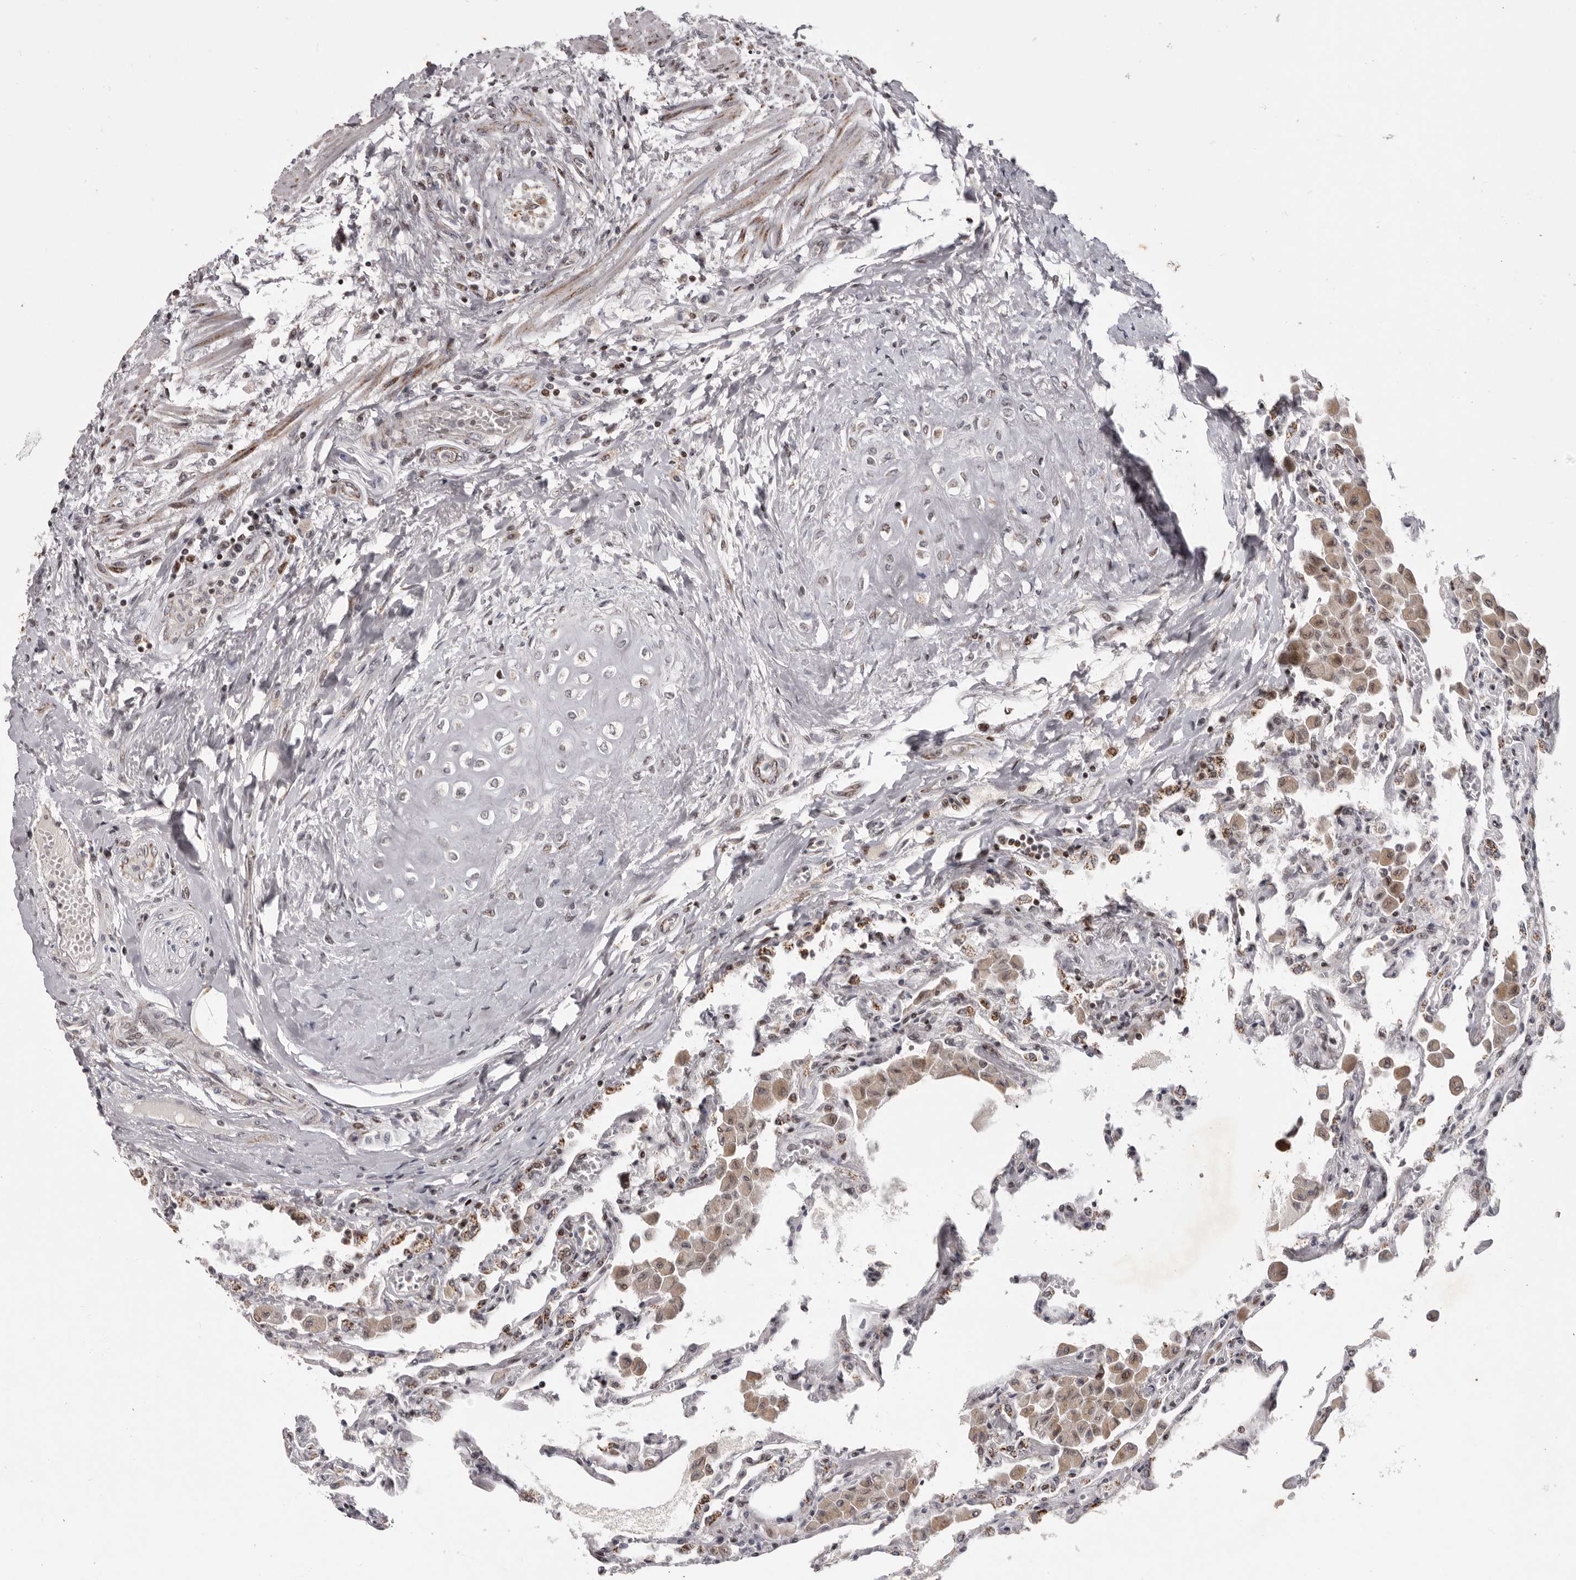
{"staining": {"intensity": "moderate", "quantity": "<25%", "location": "cytoplasmic/membranous,nuclear"}, "tissue": "lung", "cell_type": "Alveolar cells", "image_type": "normal", "snomed": [{"axis": "morphology", "description": "Normal tissue, NOS"}, {"axis": "topography", "description": "Bronchus"}, {"axis": "topography", "description": "Lung"}], "caption": "Protein staining of normal lung shows moderate cytoplasmic/membranous,nuclear expression in about <25% of alveolar cells. Nuclei are stained in blue.", "gene": "C17orf99", "patient": {"sex": "female", "age": 49}}